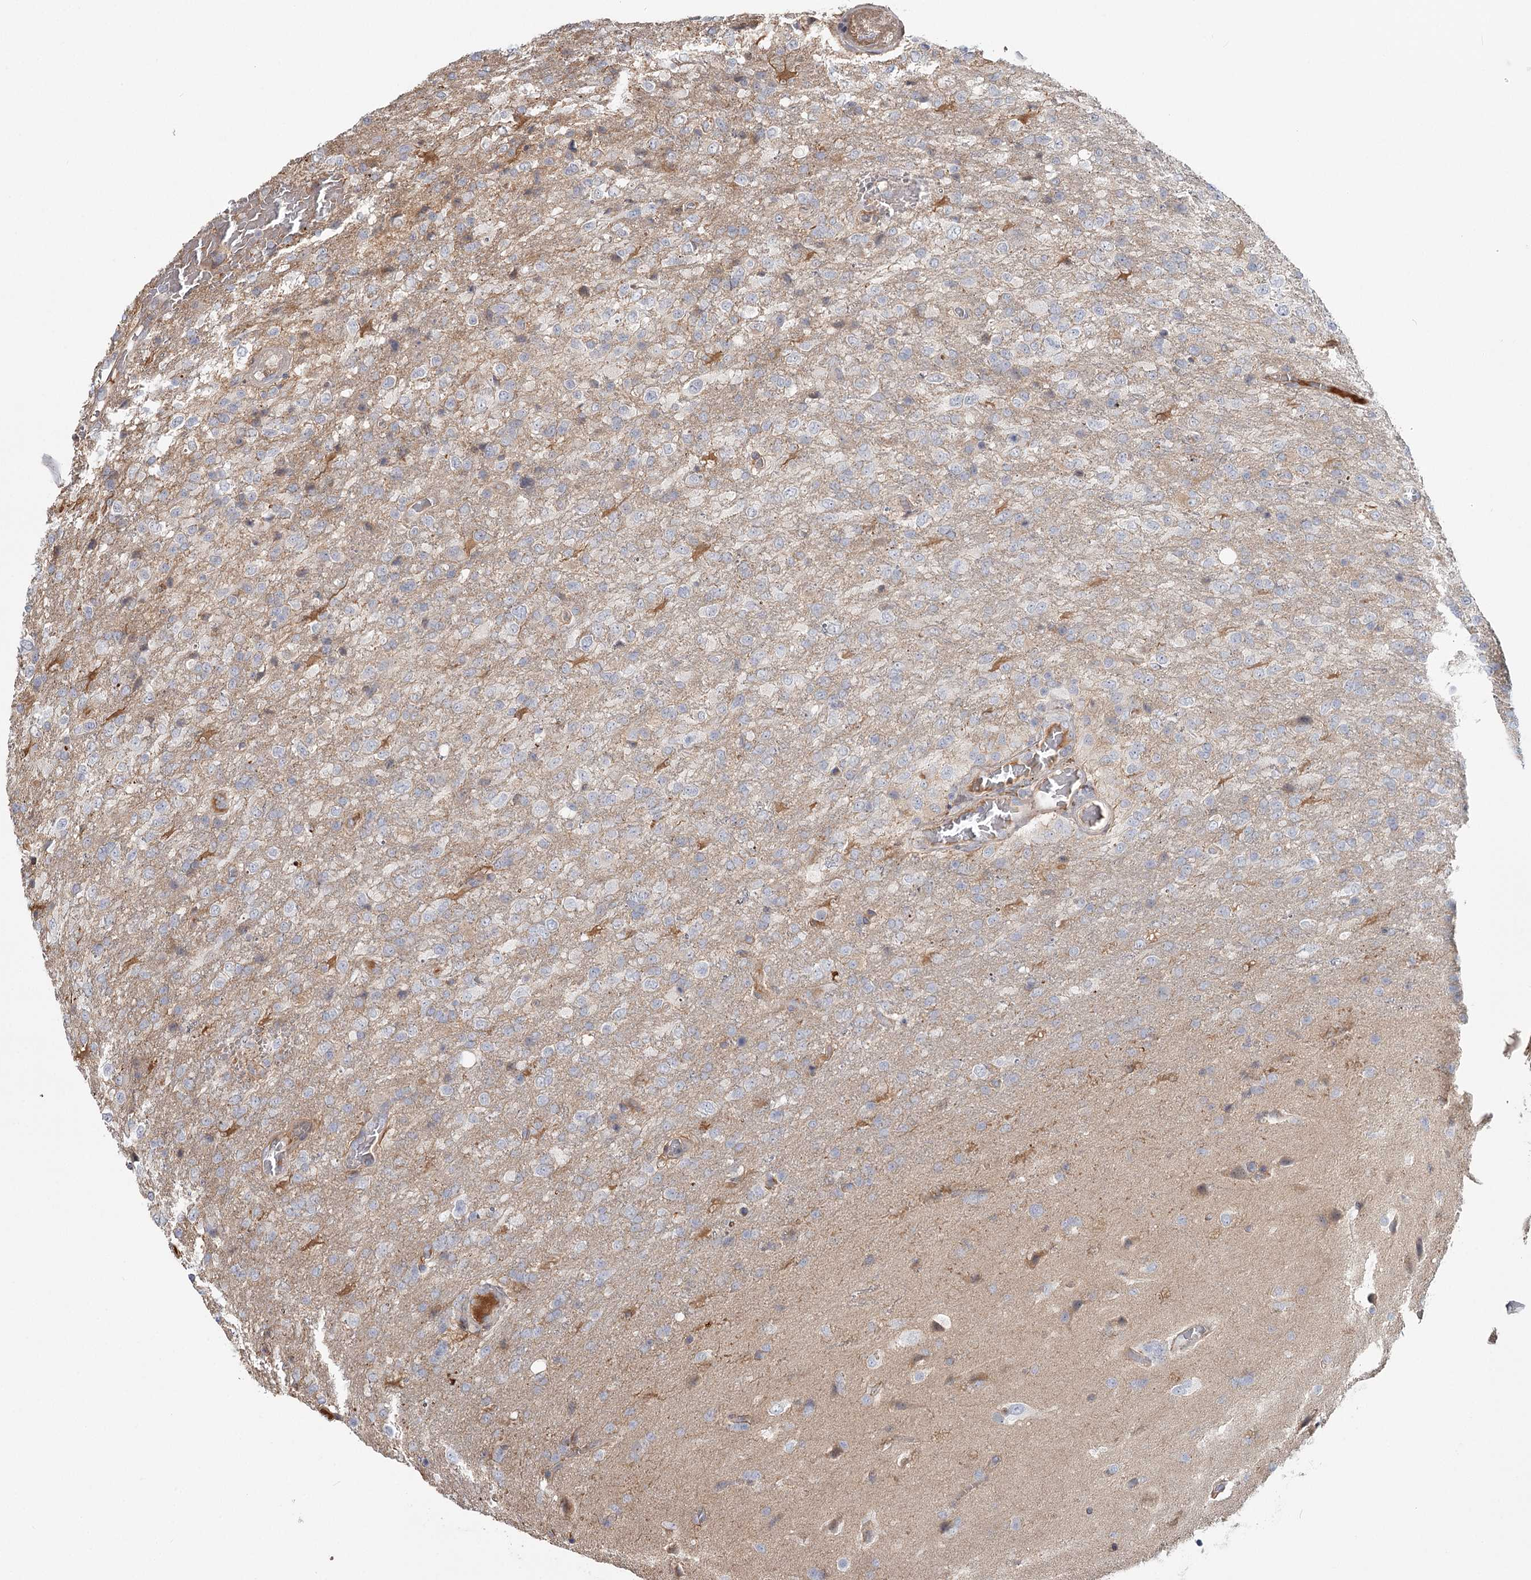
{"staining": {"intensity": "negative", "quantity": "none", "location": "none"}, "tissue": "glioma", "cell_type": "Tumor cells", "image_type": "cancer", "snomed": [{"axis": "morphology", "description": "Glioma, malignant, High grade"}, {"axis": "topography", "description": "Brain"}], "caption": "Human glioma stained for a protein using immunohistochemistry (IHC) demonstrates no staining in tumor cells.", "gene": "DHRS9", "patient": {"sex": "female", "age": 74}}